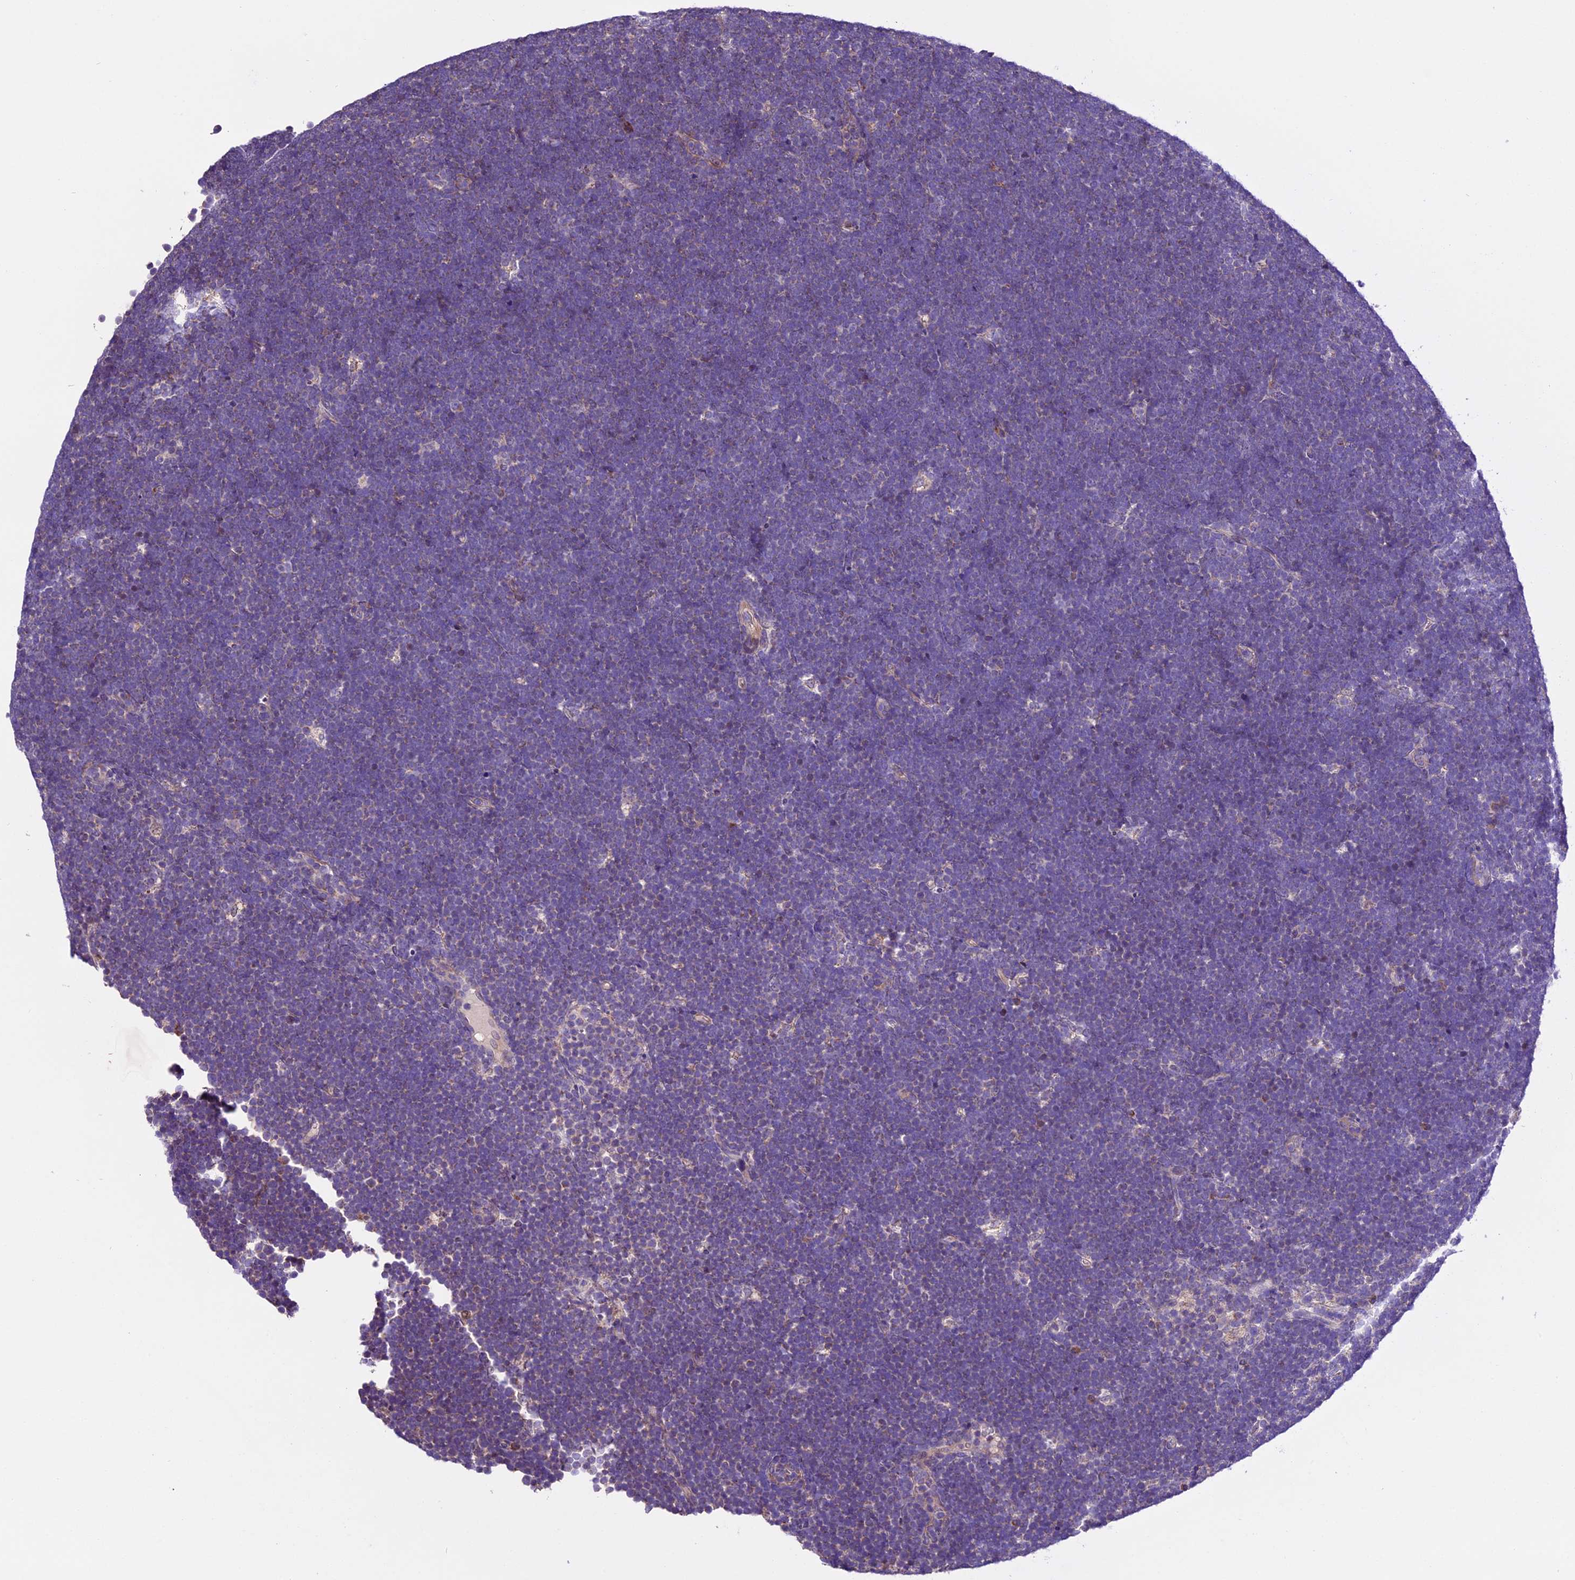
{"staining": {"intensity": "negative", "quantity": "none", "location": "none"}, "tissue": "lymphoma", "cell_type": "Tumor cells", "image_type": "cancer", "snomed": [{"axis": "morphology", "description": "Malignant lymphoma, non-Hodgkin's type, High grade"}, {"axis": "topography", "description": "Lymph node"}], "caption": "This is an immunohistochemistry photomicrograph of high-grade malignant lymphoma, non-Hodgkin's type. There is no staining in tumor cells.", "gene": "DDX28", "patient": {"sex": "male", "age": 13}}